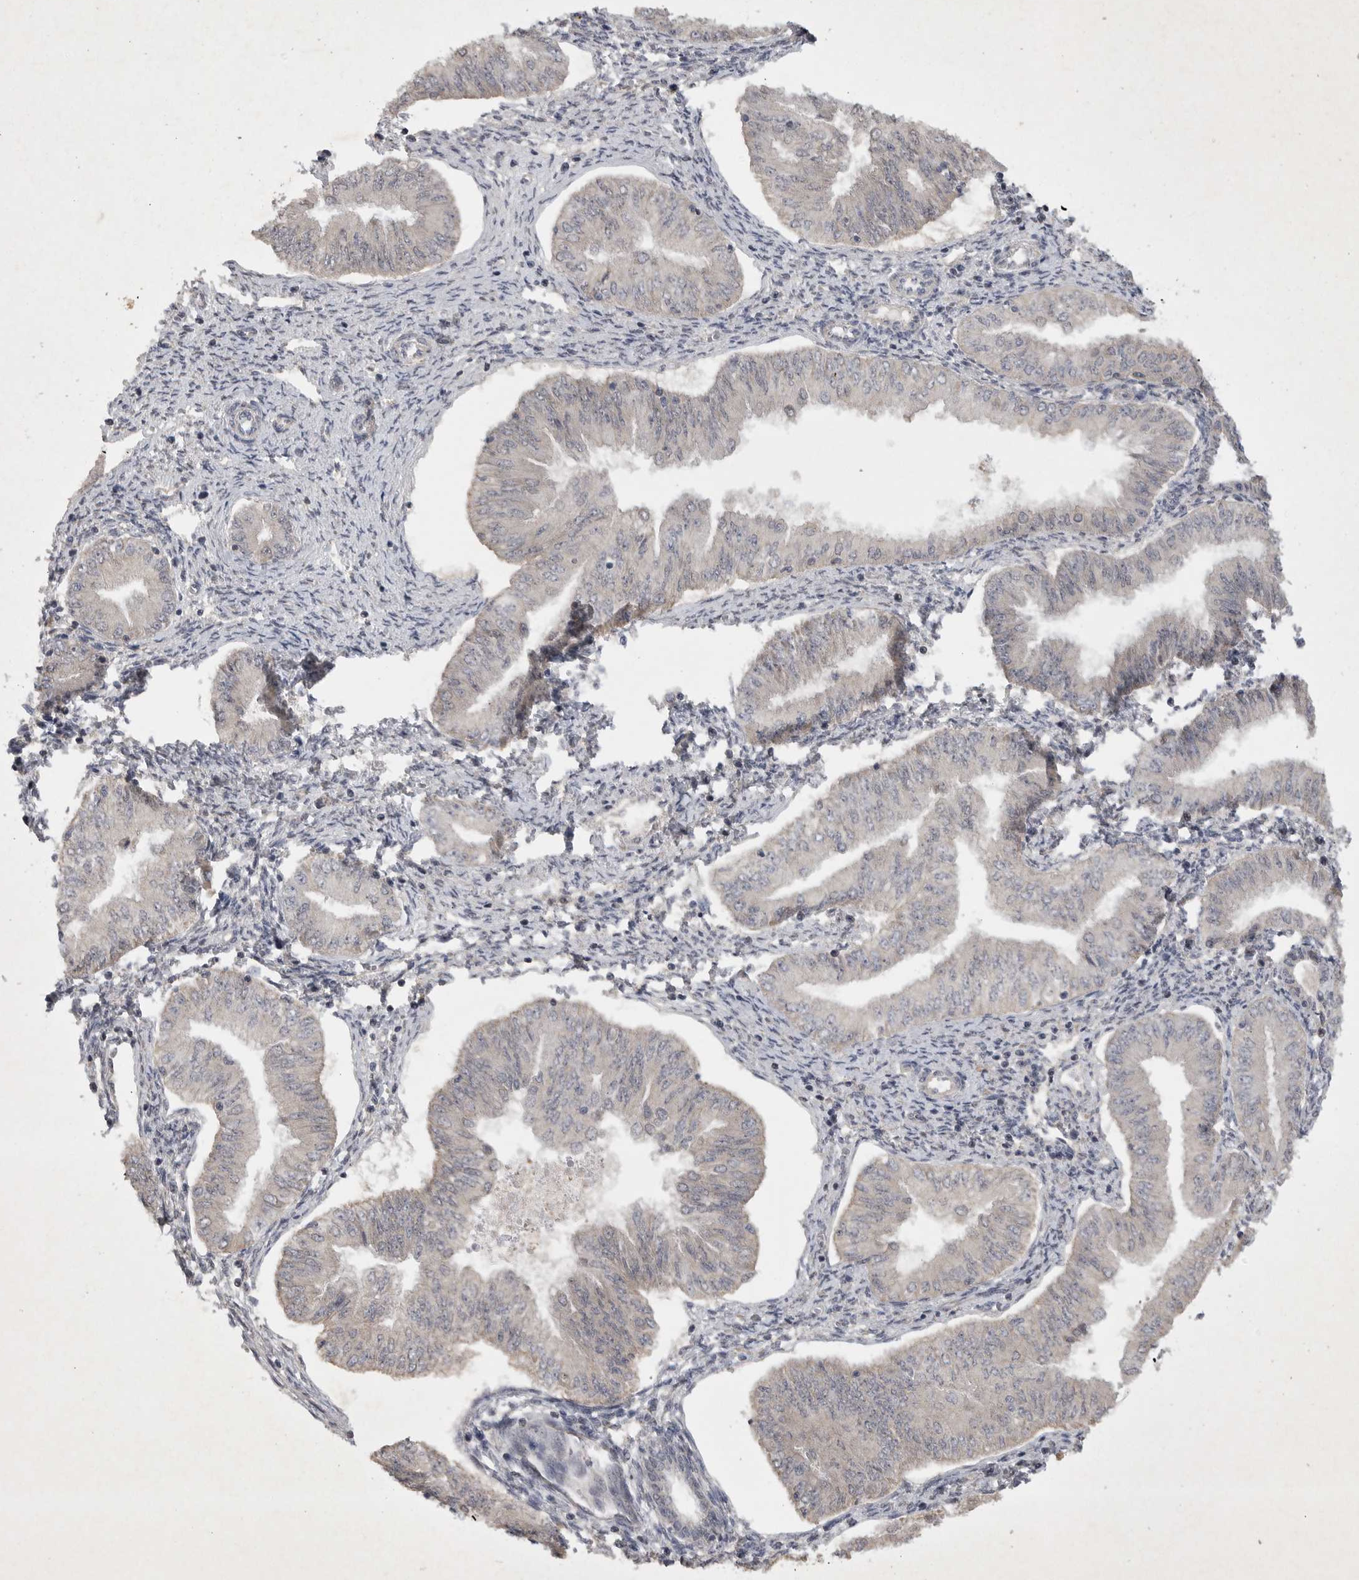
{"staining": {"intensity": "negative", "quantity": "none", "location": "none"}, "tissue": "endometrial cancer", "cell_type": "Tumor cells", "image_type": "cancer", "snomed": [{"axis": "morphology", "description": "Normal tissue, NOS"}, {"axis": "morphology", "description": "Adenocarcinoma, NOS"}, {"axis": "topography", "description": "Endometrium"}], "caption": "DAB (3,3'-diaminobenzidine) immunohistochemical staining of endometrial adenocarcinoma reveals no significant expression in tumor cells.", "gene": "EDEM3", "patient": {"sex": "female", "age": 53}}